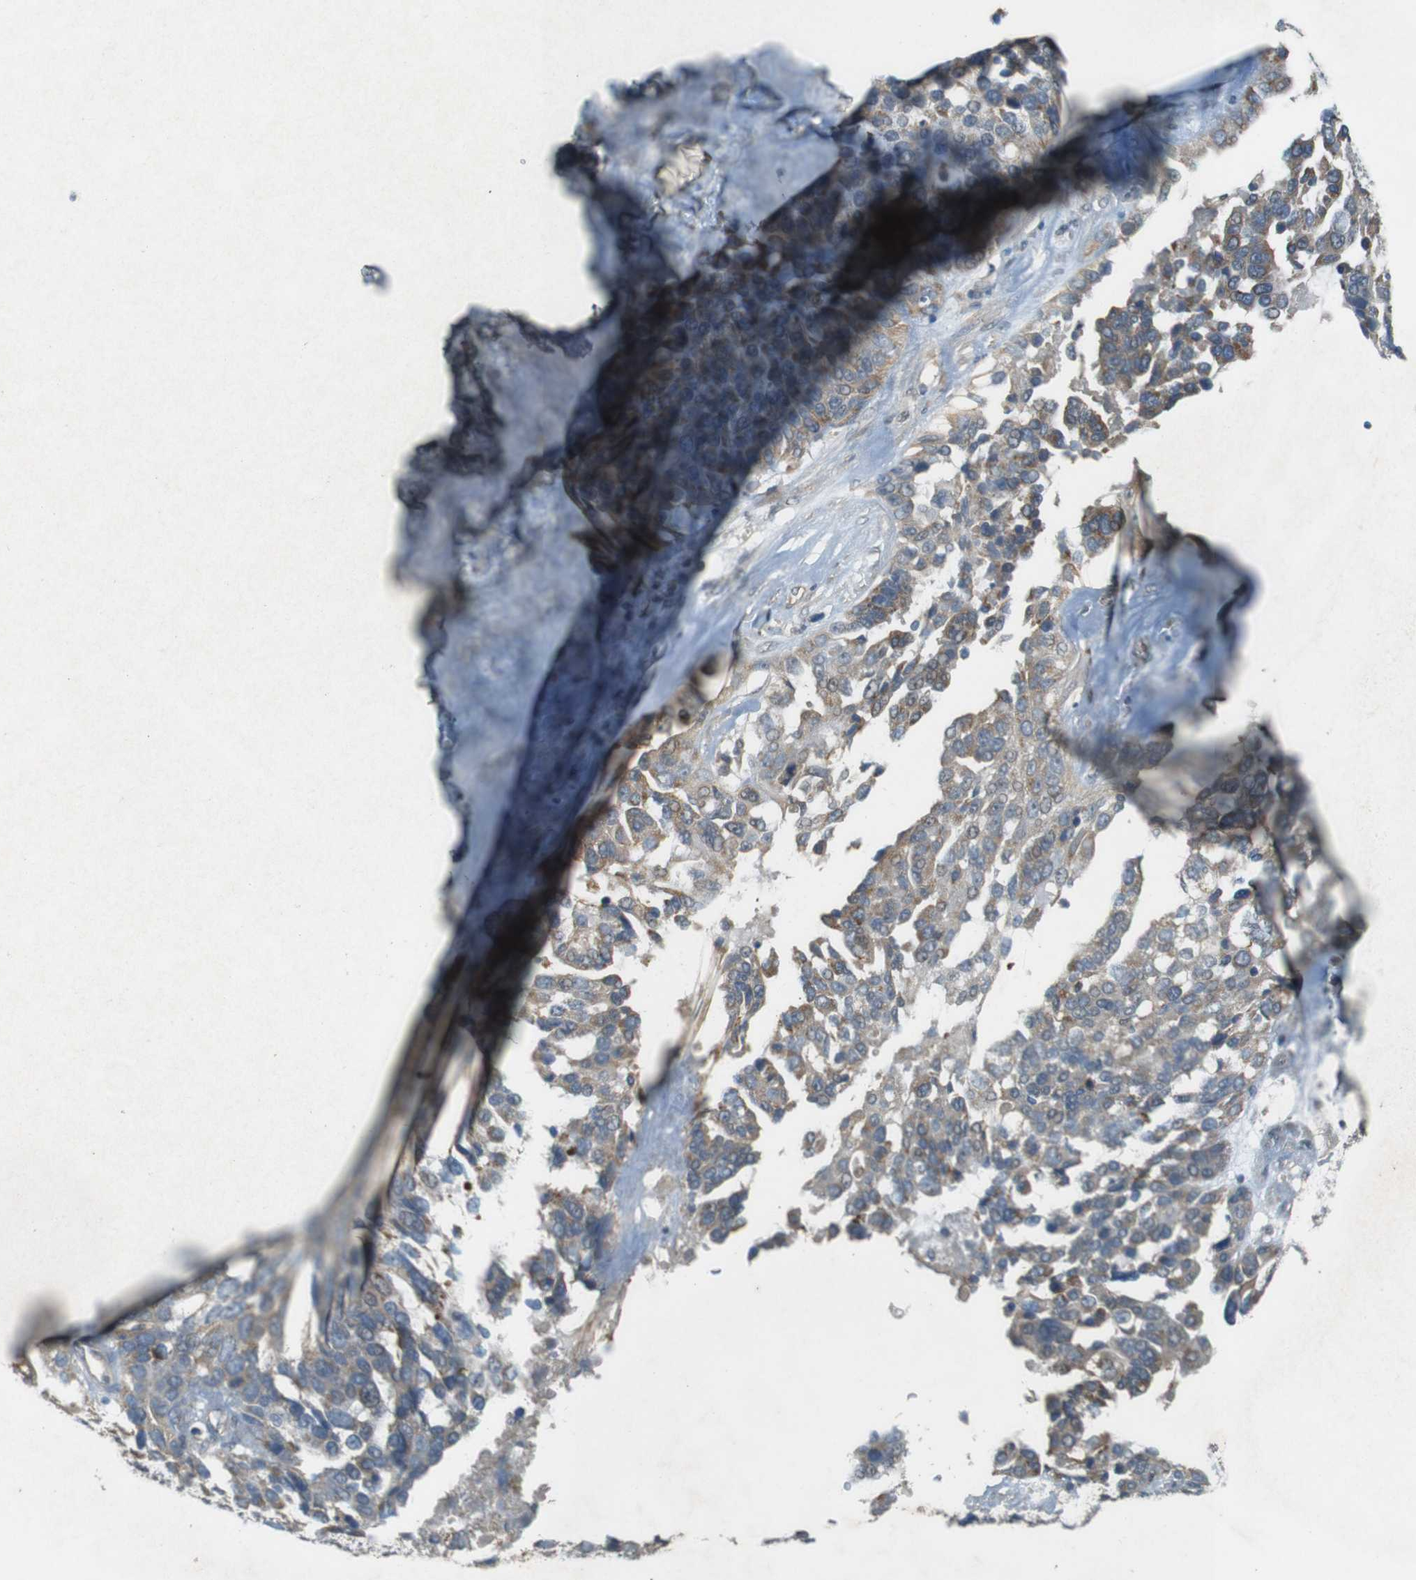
{"staining": {"intensity": "moderate", "quantity": "<25%", "location": "cytoplasmic/membranous"}, "tissue": "ovarian cancer", "cell_type": "Tumor cells", "image_type": "cancer", "snomed": [{"axis": "morphology", "description": "Cystadenocarcinoma, serous, NOS"}, {"axis": "topography", "description": "Ovary"}], "caption": "Protein expression by immunohistochemistry reveals moderate cytoplasmic/membranous positivity in about <25% of tumor cells in ovarian cancer. (DAB = brown stain, brightfield microscopy at high magnification).", "gene": "ZDHHC20", "patient": {"sex": "female", "age": 44}}